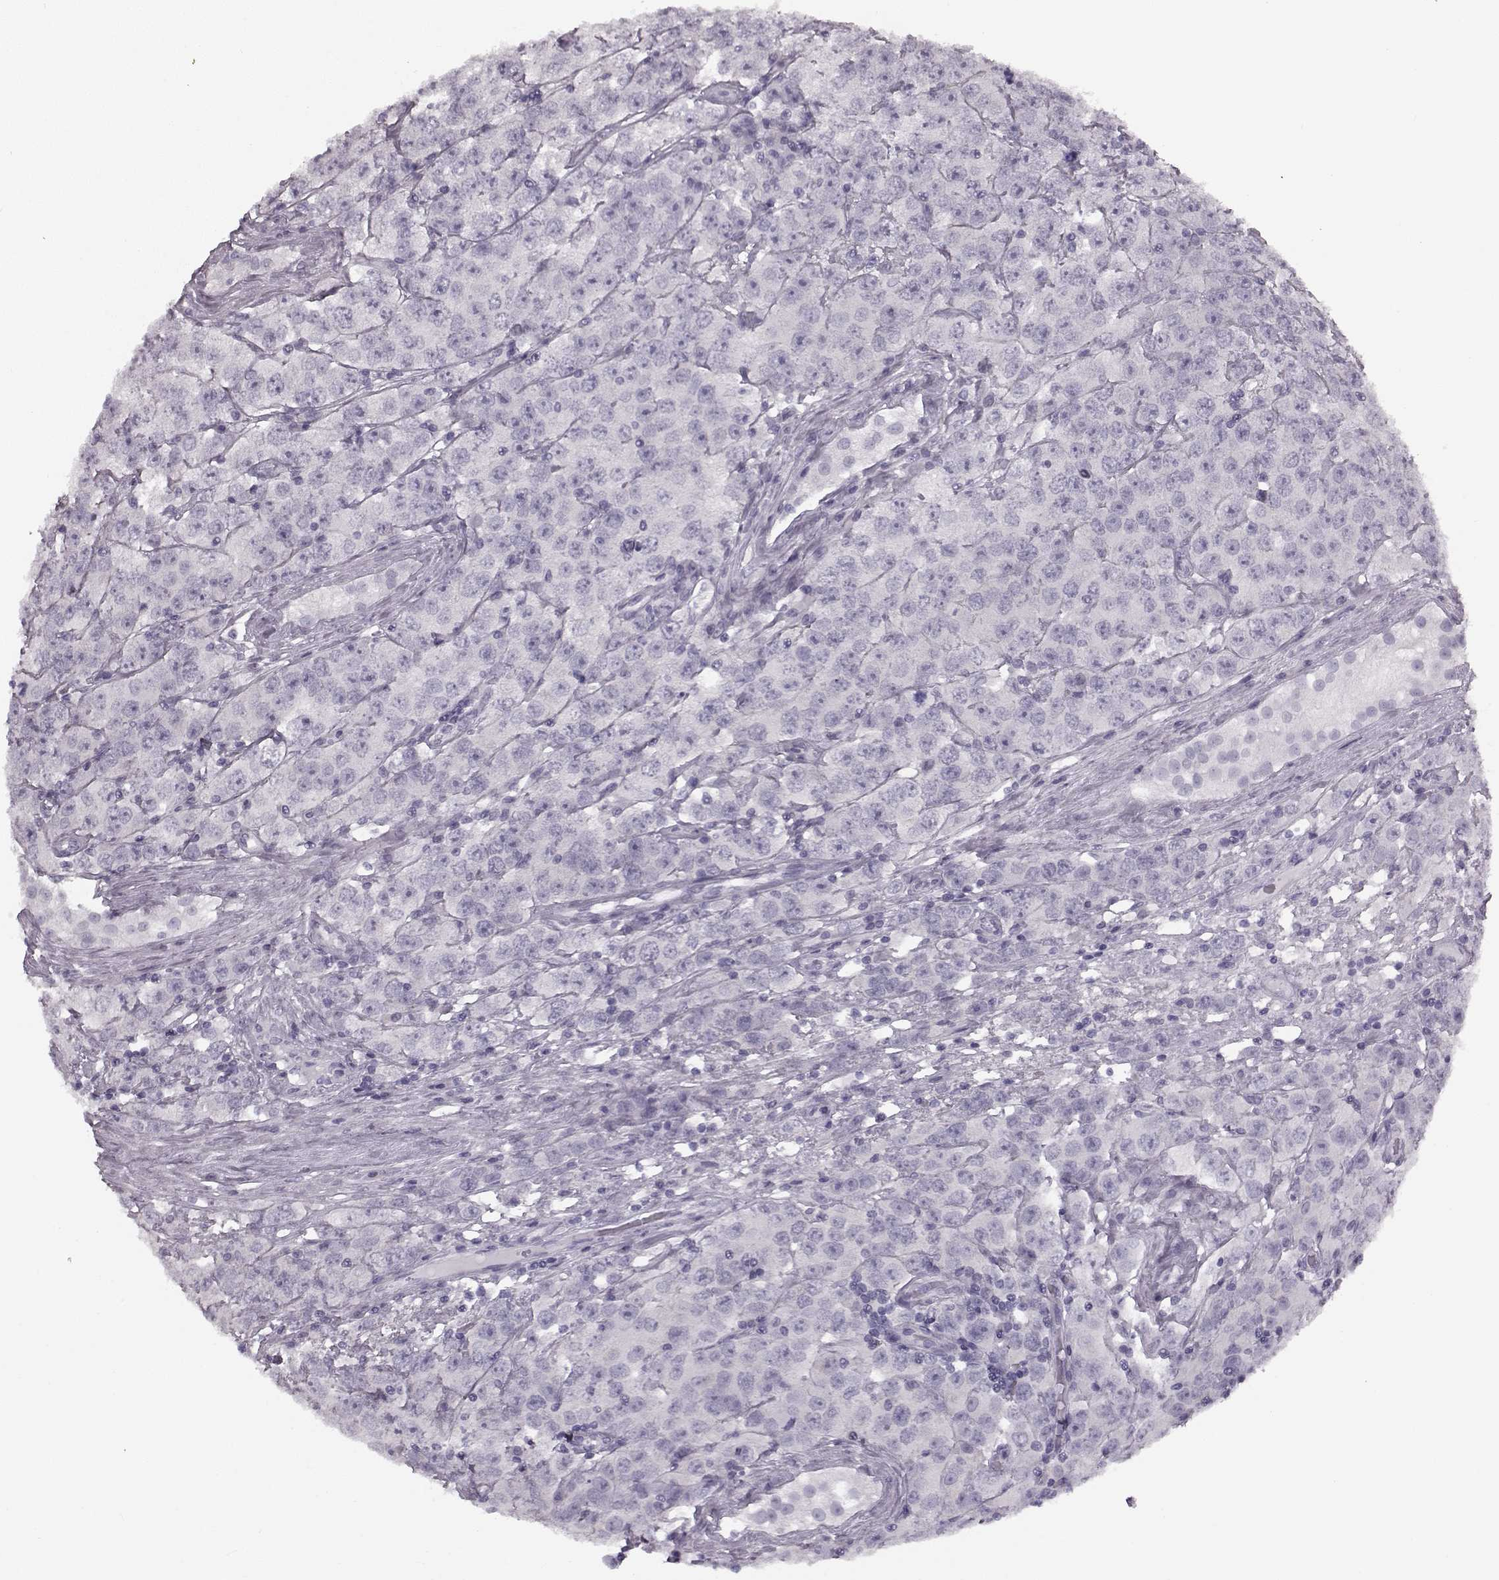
{"staining": {"intensity": "negative", "quantity": "none", "location": "none"}, "tissue": "testis cancer", "cell_type": "Tumor cells", "image_type": "cancer", "snomed": [{"axis": "morphology", "description": "Seminoma, NOS"}, {"axis": "topography", "description": "Testis"}], "caption": "This is a photomicrograph of immunohistochemistry staining of testis seminoma, which shows no expression in tumor cells.", "gene": "SEMG2", "patient": {"sex": "male", "age": 52}}